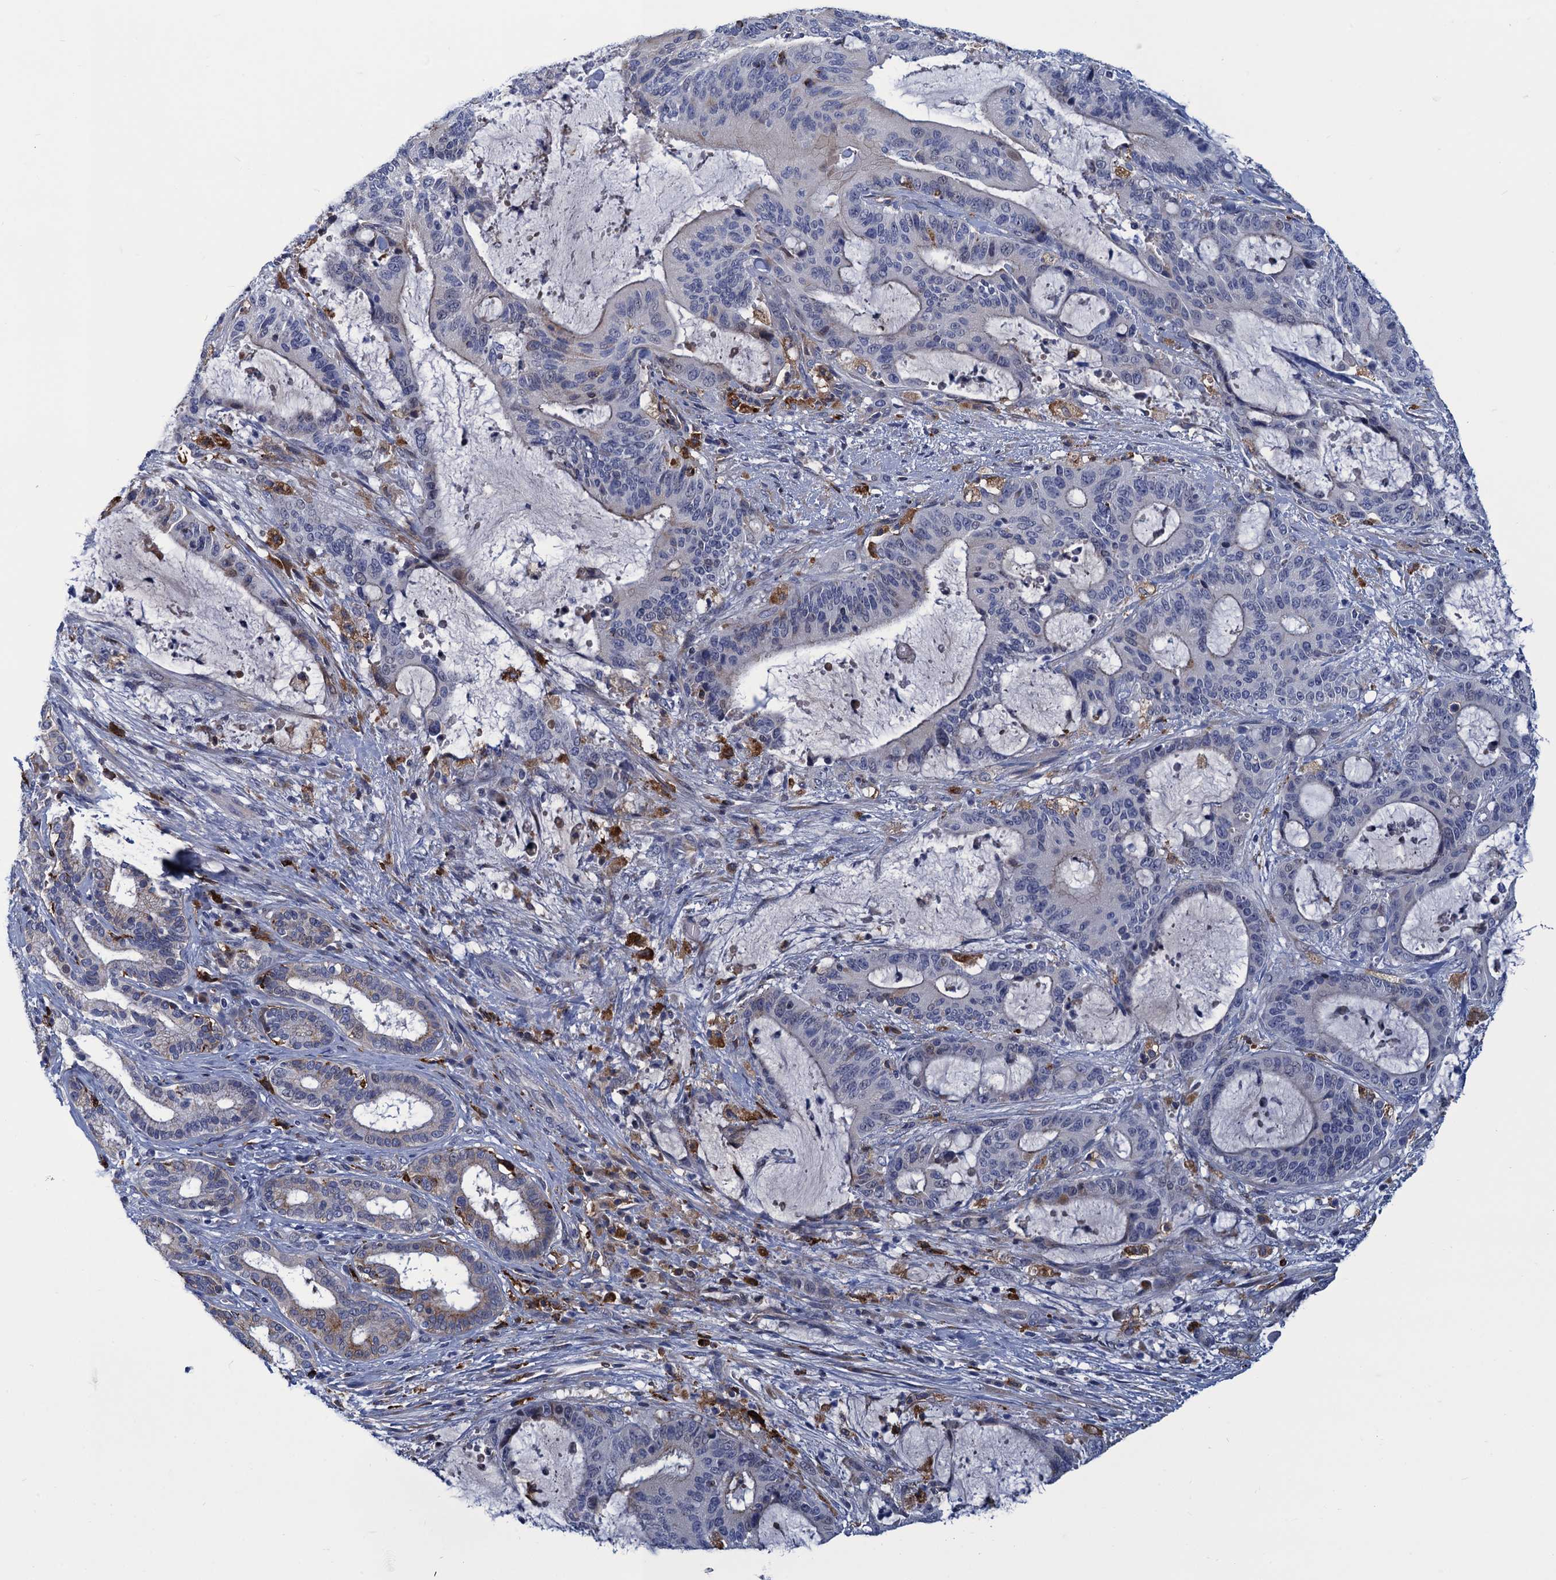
{"staining": {"intensity": "negative", "quantity": "none", "location": "none"}, "tissue": "liver cancer", "cell_type": "Tumor cells", "image_type": "cancer", "snomed": [{"axis": "morphology", "description": "Normal tissue, NOS"}, {"axis": "morphology", "description": "Cholangiocarcinoma"}, {"axis": "topography", "description": "Liver"}, {"axis": "topography", "description": "Peripheral nerve tissue"}], "caption": "Immunohistochemistry (IHC) photomicrograph of neoplastic tissue: liver cholangiocarcinoma stained with DAB reveals no significant protein staining in tumor cells.", "gene": "DNHD1", "patient": {"sex": "female", "age": 73}}